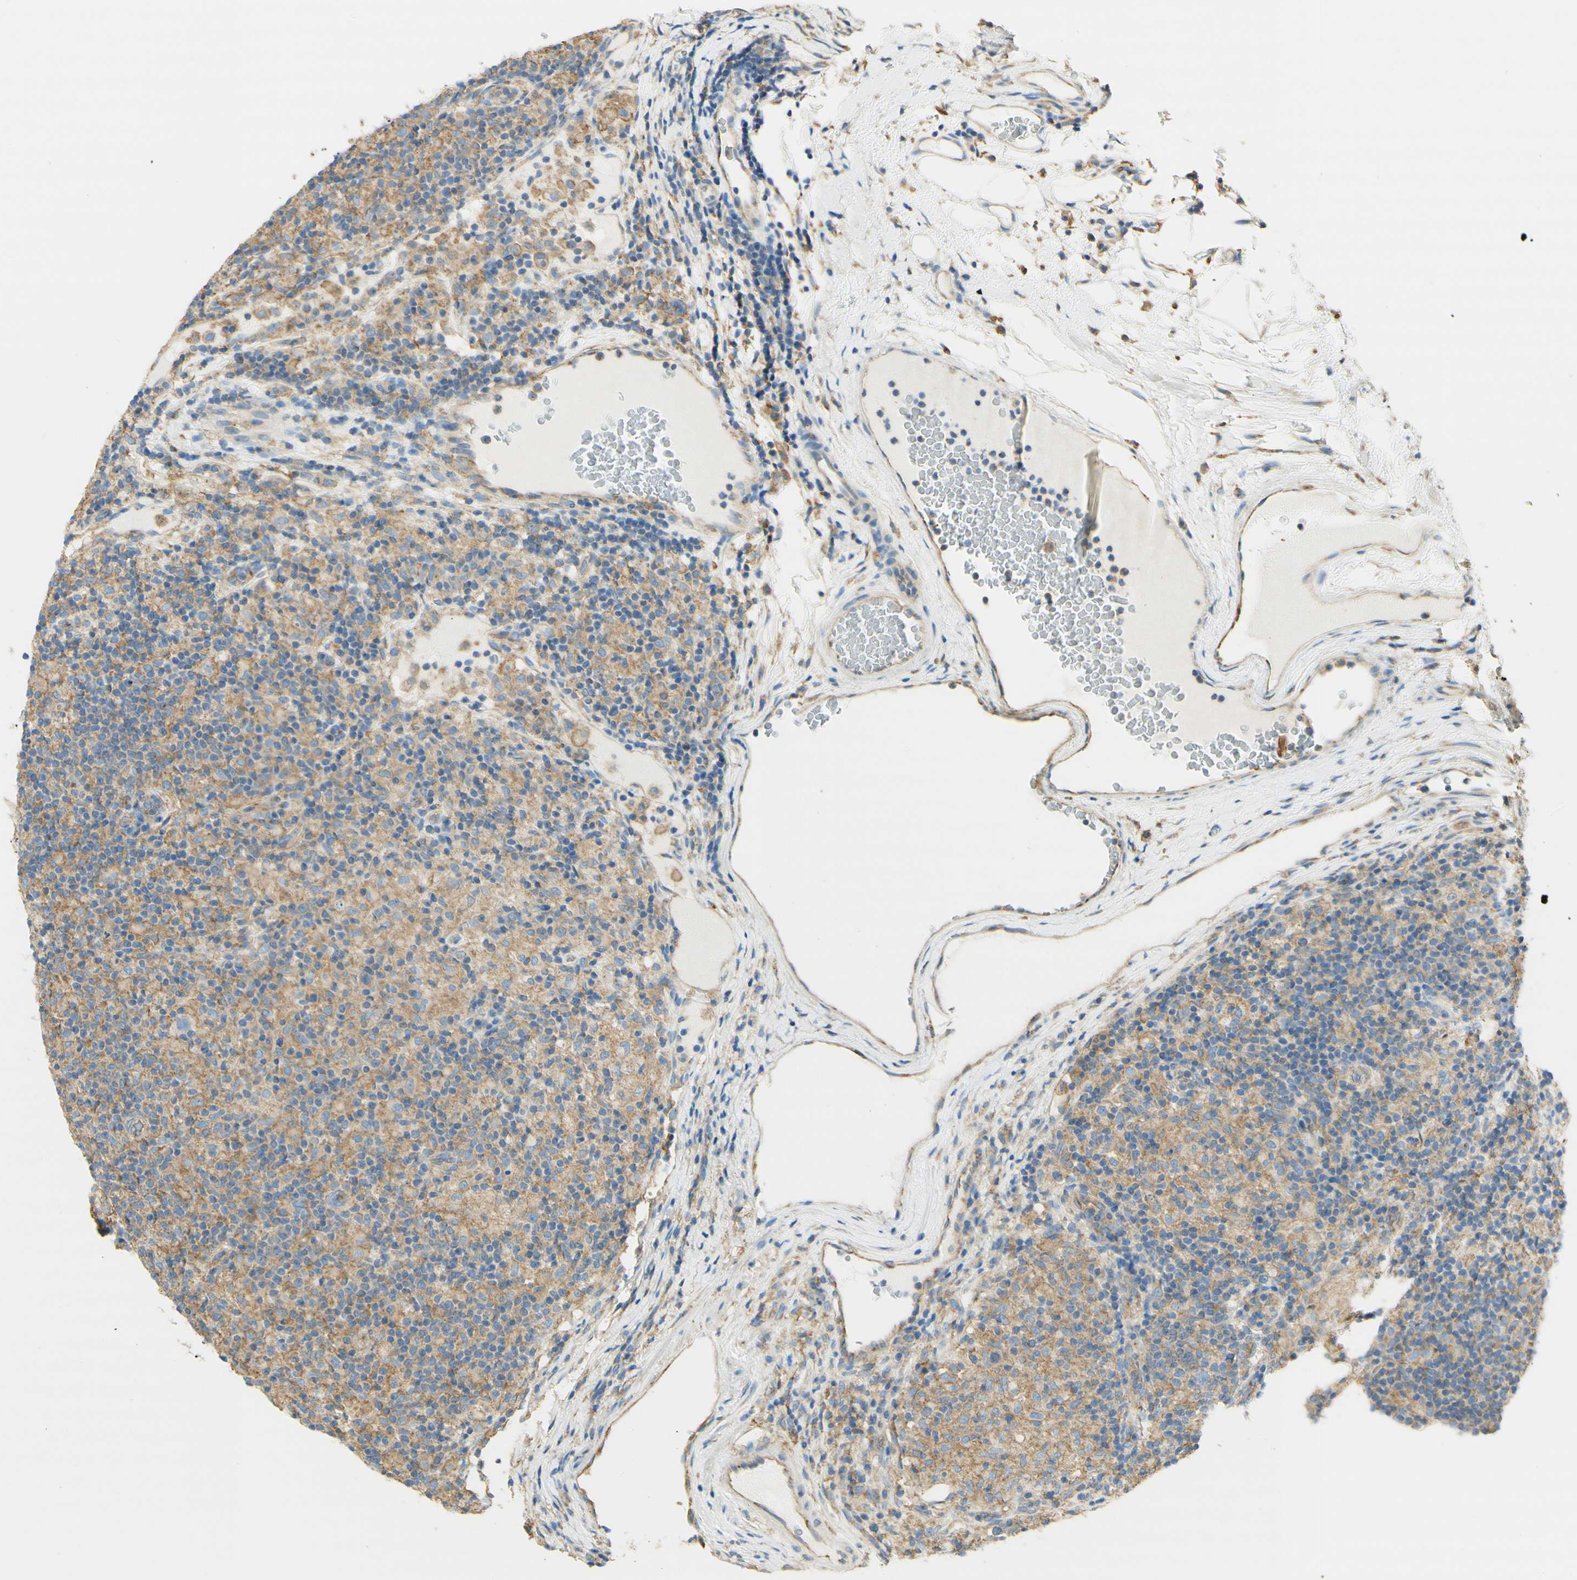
{"staining": {"intensity": "negative", "quantity": "none", "location": "none"}, "tissue": "lymphoma", "cell_type": "Tumor cells", "image_type": "cancer", "snomed": [{"axis": "morphology", "description": "Hodgkin's disease, NOS"}, {"axis": "topography", "description": "Lymph node"}], "caption": "Tumor cells show no significant protein positivity in lymphoma.", "gene": "CLTC", "patient": {"sex": "male", "age": 70}}